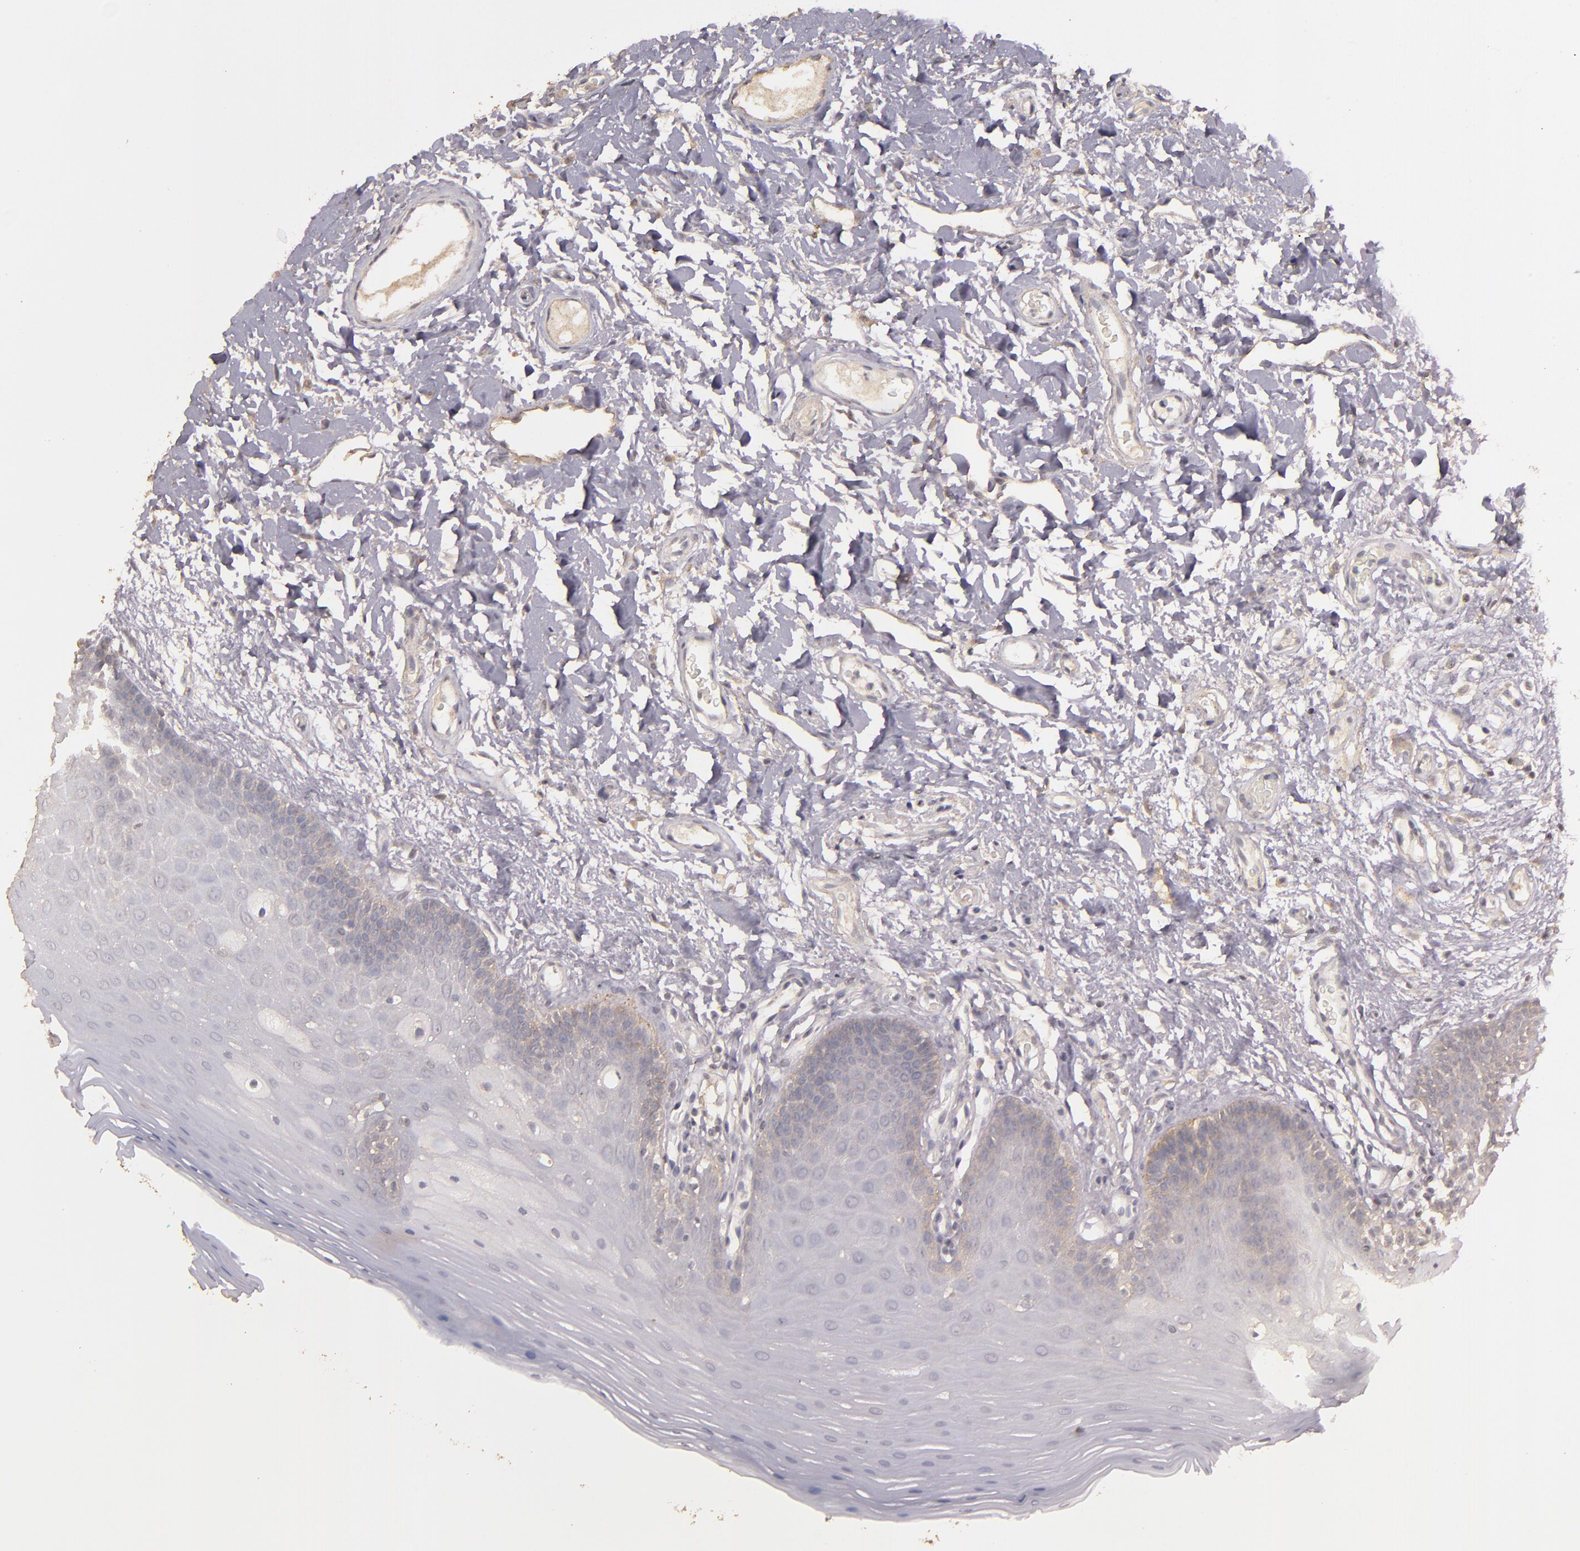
{"staining": {"intensity": "moderate", "quantity": "<25%", "location": "cytoplasmic/membranous"}, "tissue": "oral mucosa", "cell_type": "Squamous epithelial cells", "image_type": "normal", "snomed": [{"axis": "morphology", "description": "Normal tissue, NOS"}, {"axis": "morphology", "description": "Squamous cell carcinoma, NOS"}, {"axis": "topography", "description": "Skeletal muscle"}, {"axis": "topography", "description": "Oral tissue"}, {"axis": "topography", "description": "Head-Neck"}], "caption": "Squamous epithelial cells exhibit moderate cytoplasmic/membranous expression in approximately <25% of cells in normal oral mucosa.", "gene": "FAT1", "patient": {"sex": "male", "age": 71}}